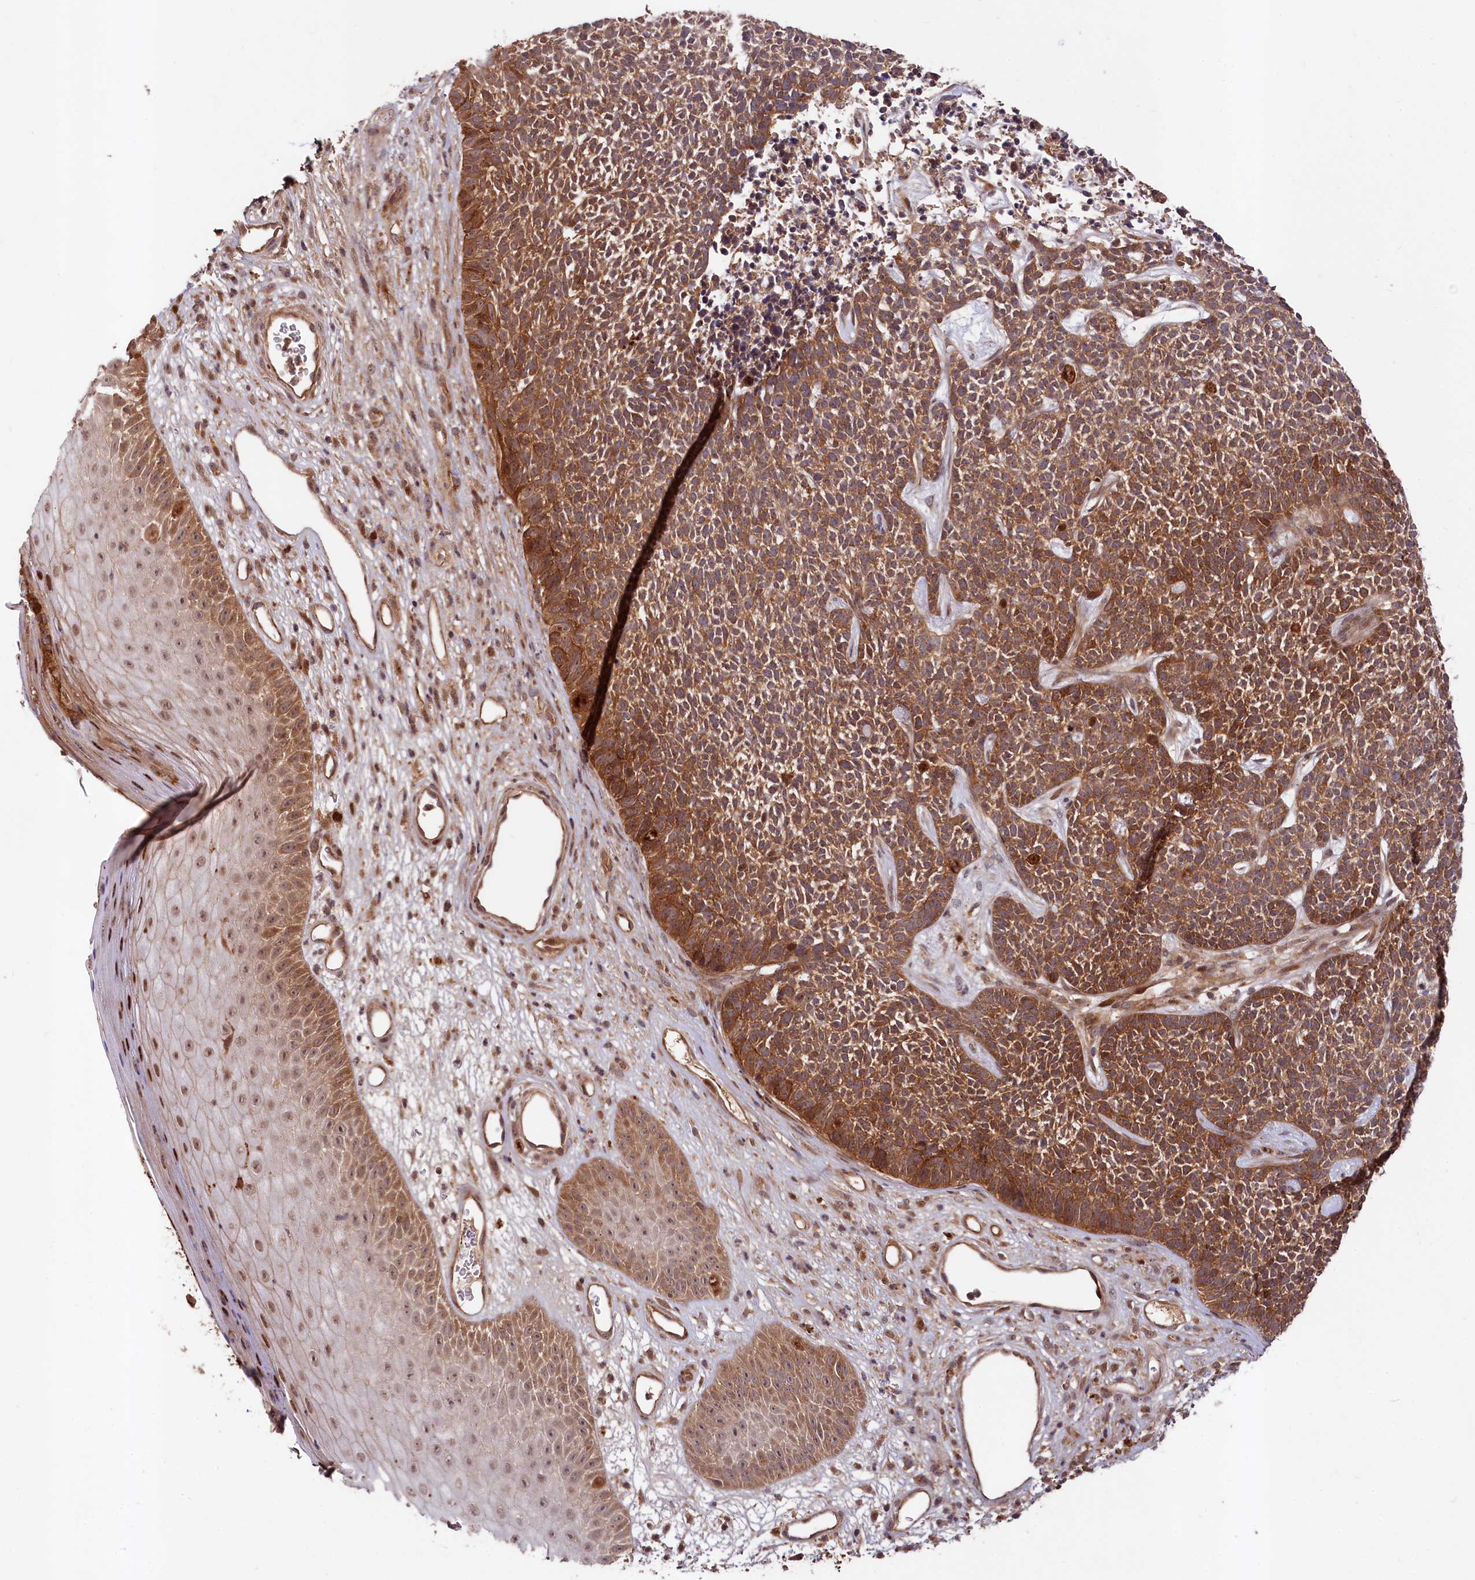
{"staining": {"intensity": "strong", "quantity": ">75%", "location": "cytoplasmic/membranous"}, "tissue": "skin cancer", "cell_type": "Tumor cells", "image_type": "cancer", "snomed": [{"axis": "morphology", "description": "Basal cell carcinoma"}, {"axis": "topography", "description": "Skin"}], "caption": "A brown stain shows strong cytoplasmic/membranous expression of a protein in skin cancer tumor cells.", "gene": "NEDD1", "patient": {"sex": "female", "age": 84}}